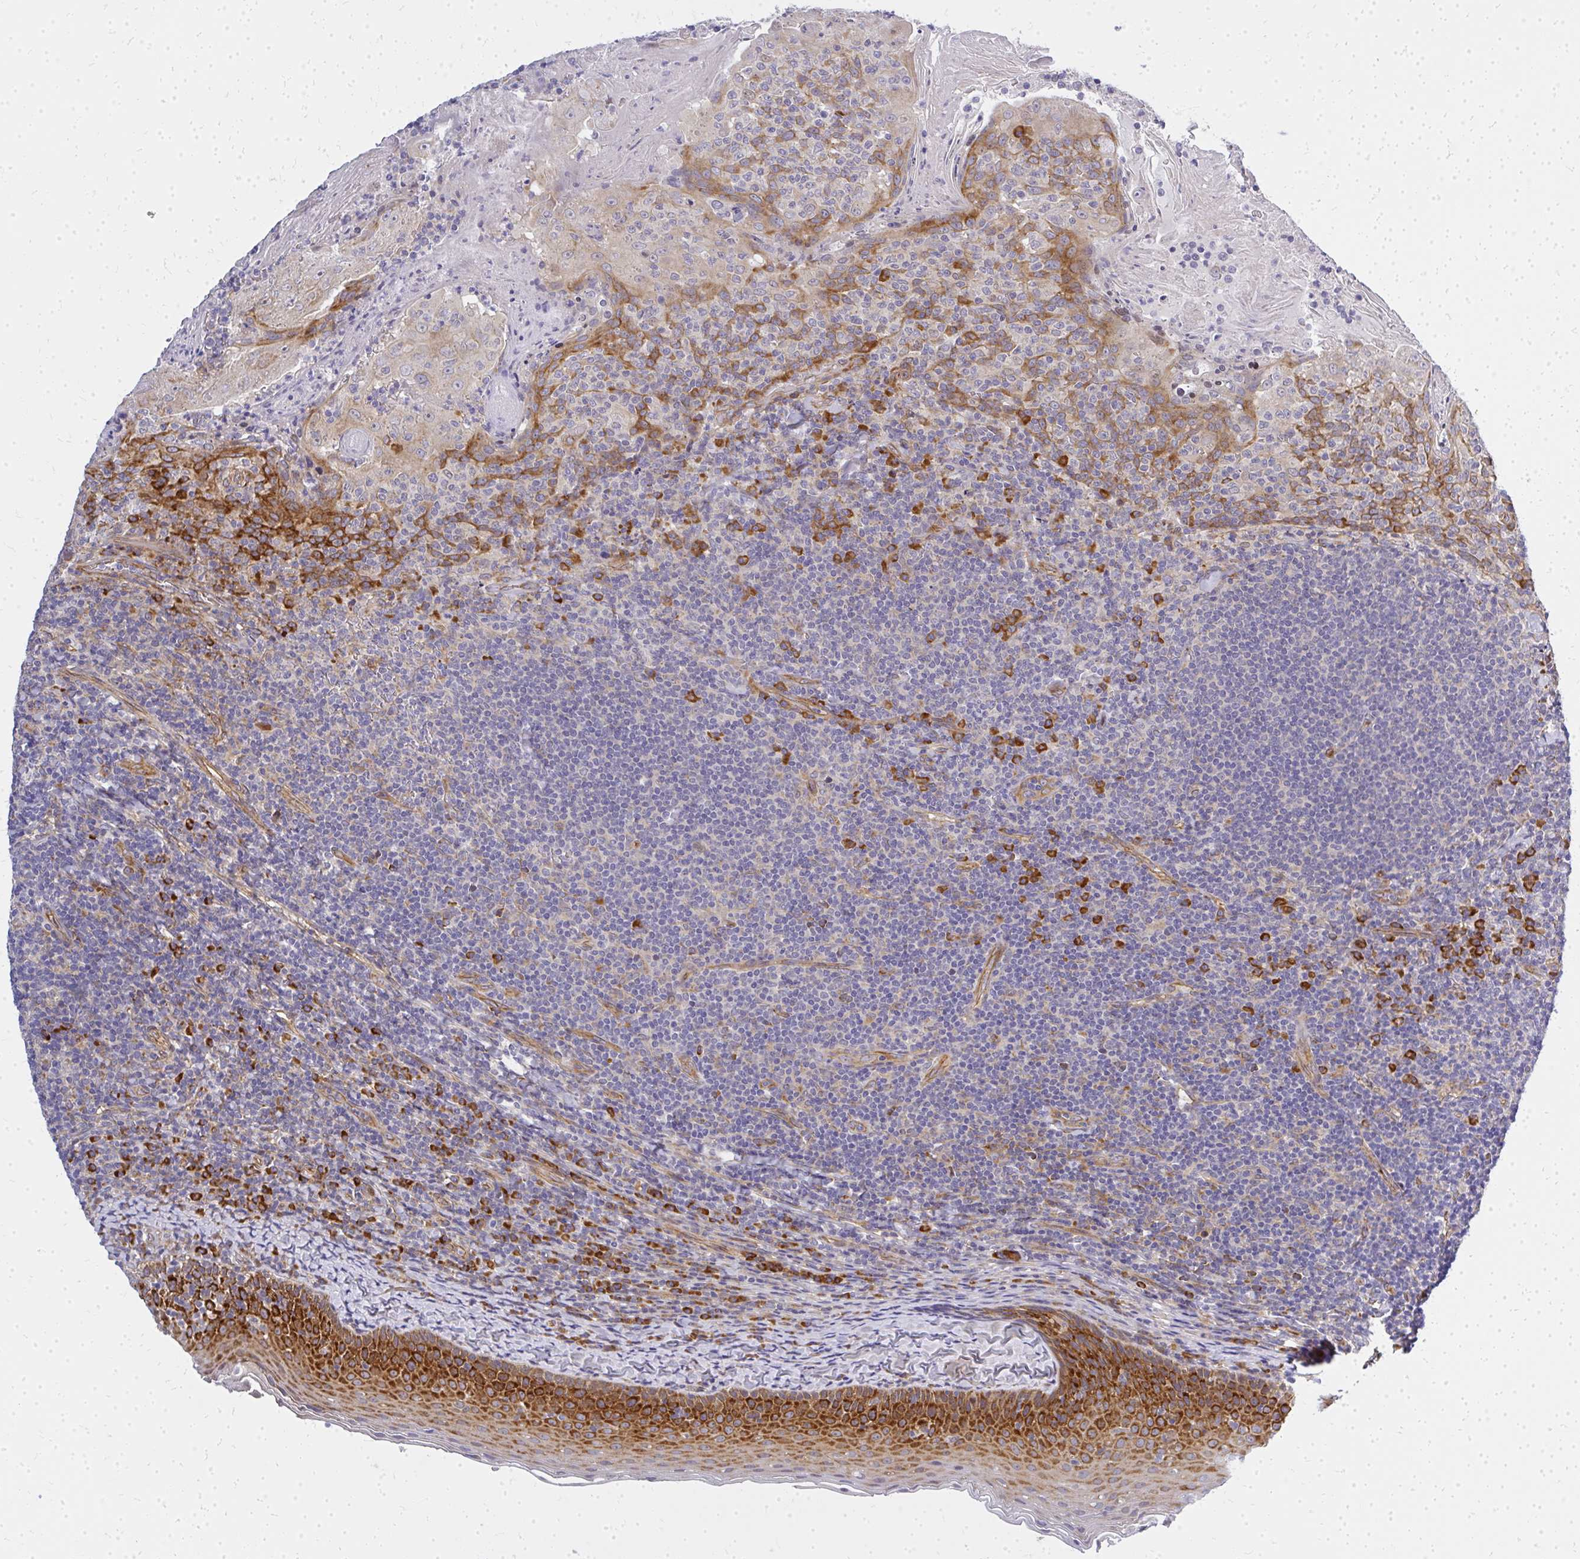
{"staining": {"intensity": "moderate", "quantity": "<25%", "location": "cytoplasmic/membranous"}, "tissue": "tonsil", "cell_type": "Germinal center cells", "image_type": "normal", "snomed": [{"axis": "morphology", "description": "Normal tissue, NOS"}, {"axis": "topography", "description": "Tonsil"}], "caption": "A micrograph of tonsil stained for a protein shows moderate cytoplasmic/membranous brown staining in germinal center cells. The staining is performed using DAB brown chromogen to label protein expression. The nuclei are counter-stained blue using hematoxylin.", "gene": "ENSG00000258472", "patient": {"sex": "female", "age": 10}}